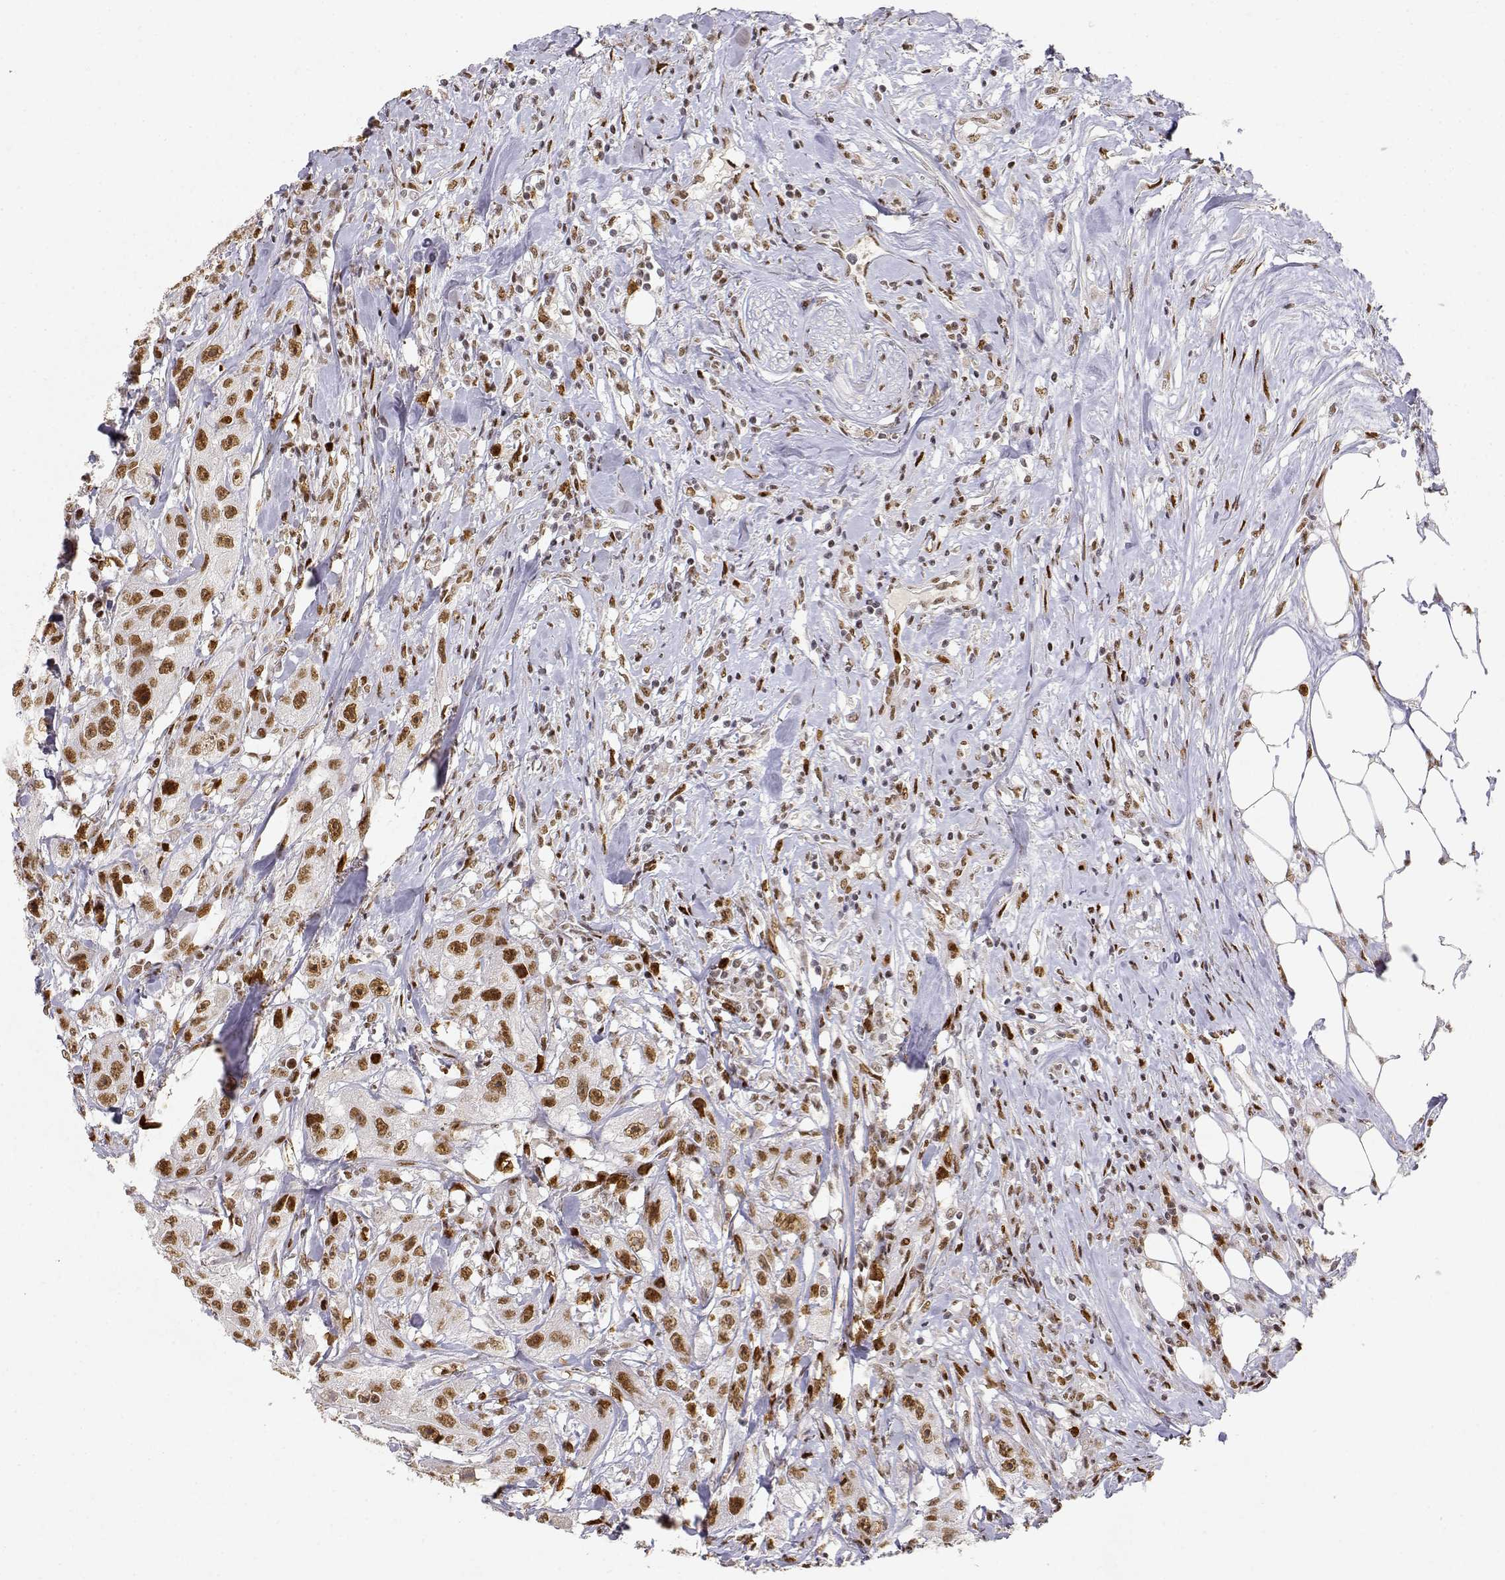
{"staining": {"intensity": "moderate", "quantity": ">75%", "location": "nuclear"}, "tissue": "urothelial cancer", "cell_type": "Tumor cells", "image_type": "cancer", "snomed": [{"axis": "morphology", "description": "Urothelial carcinoma, High grade"}, {"axis": "topography", "description": "Urinary bladder"}], "caption": "Tumor cells demonstrate medium levels of moderate nuclear staining in approximately >75% of cells in human urothelial cancer.", "gene": "RSF1", "patient": {"sex": "male", "age": 79}}